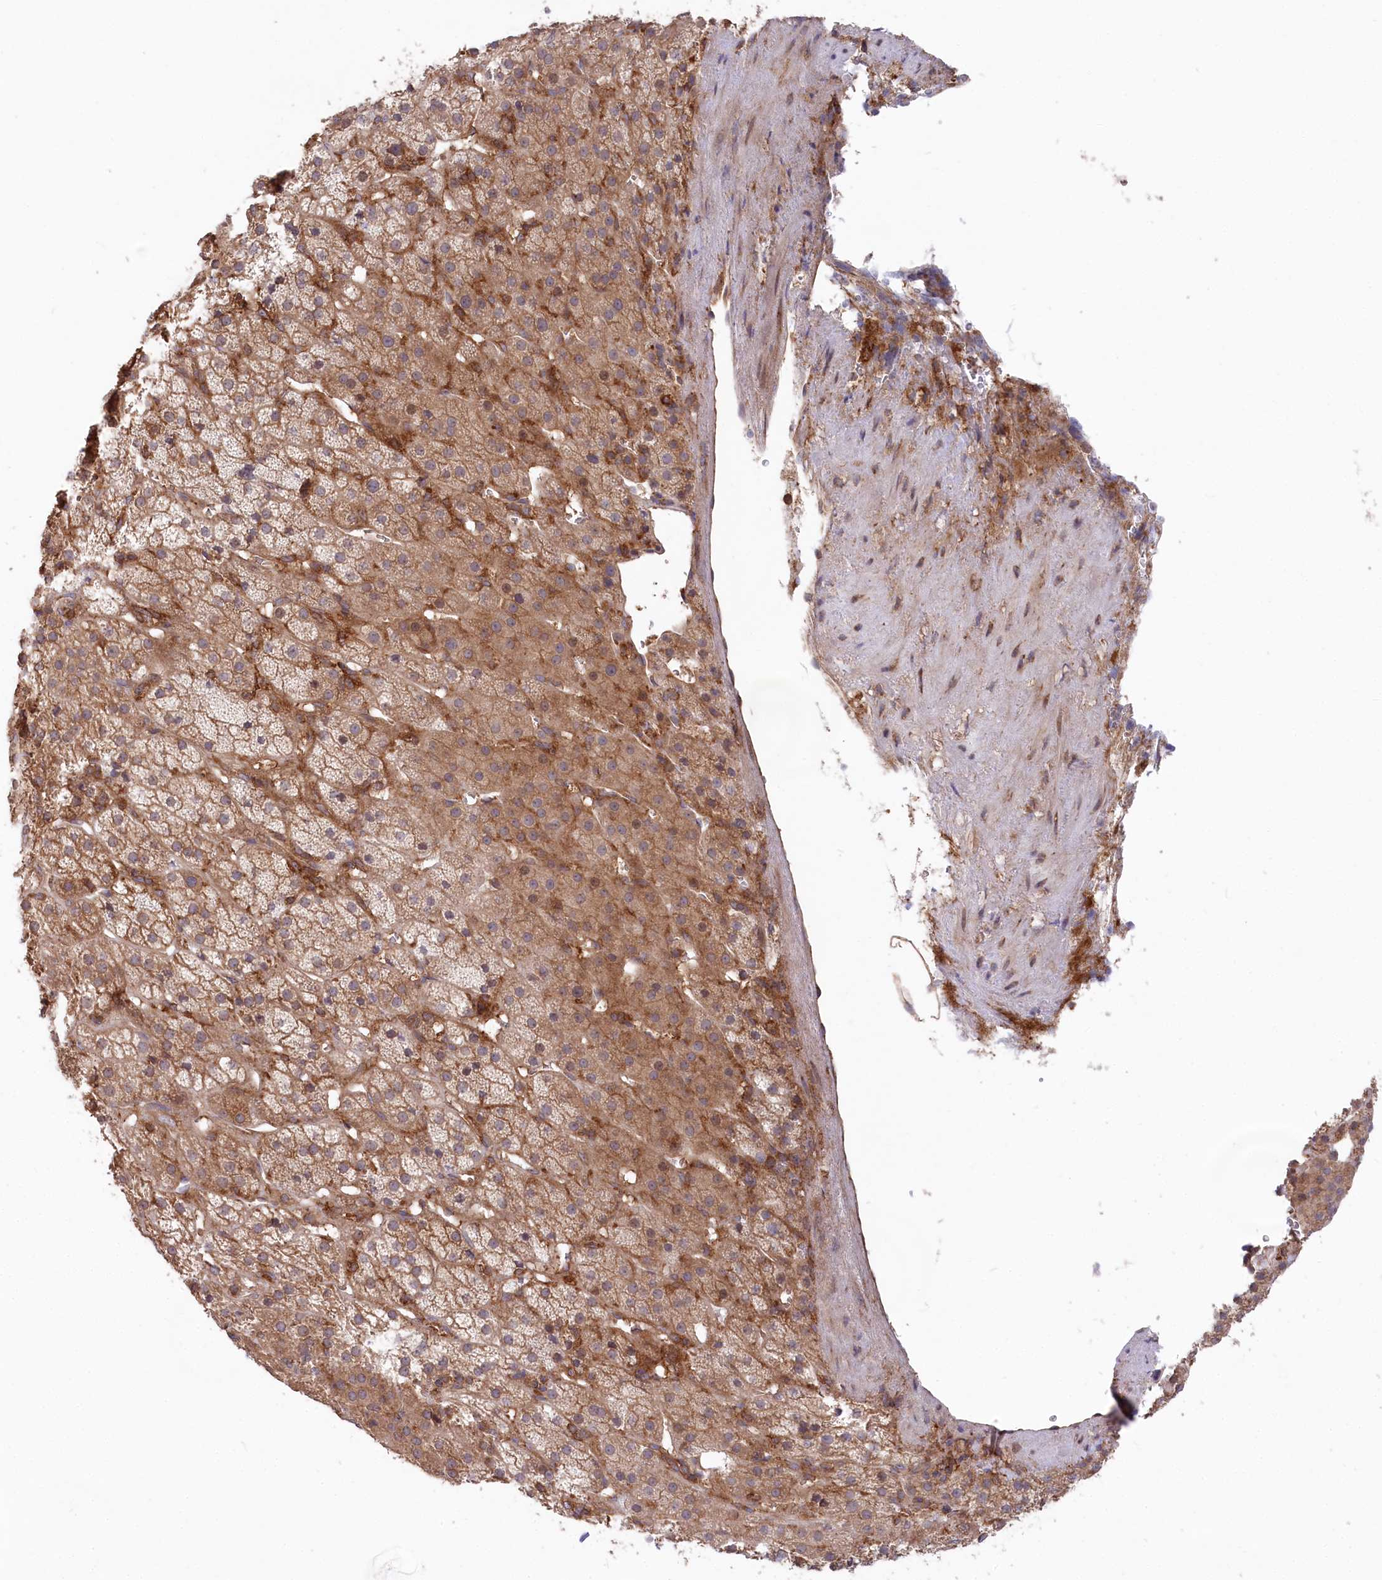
{"staining": {"intensity": "moderate", "quantity": "25%-75%", "location": "cytoplasmic/membranous"}, "tissue": "adrenal gland", "cell_type": "Glandular cells", "image_type": "normal", "snomed": [{"axis": "morphology", "description": "Normal tissue, NOS"}, {"axis": "topography", "description": "Adrenal gland"}], "caption": "The histopathology image shows a brown stain indicating the presence of a protein in the cytoplasmic/membranous of glandular cells in adrenal gland.", "gene": "PPP1R21", "patient": {"sex": "female", "age": 57}}